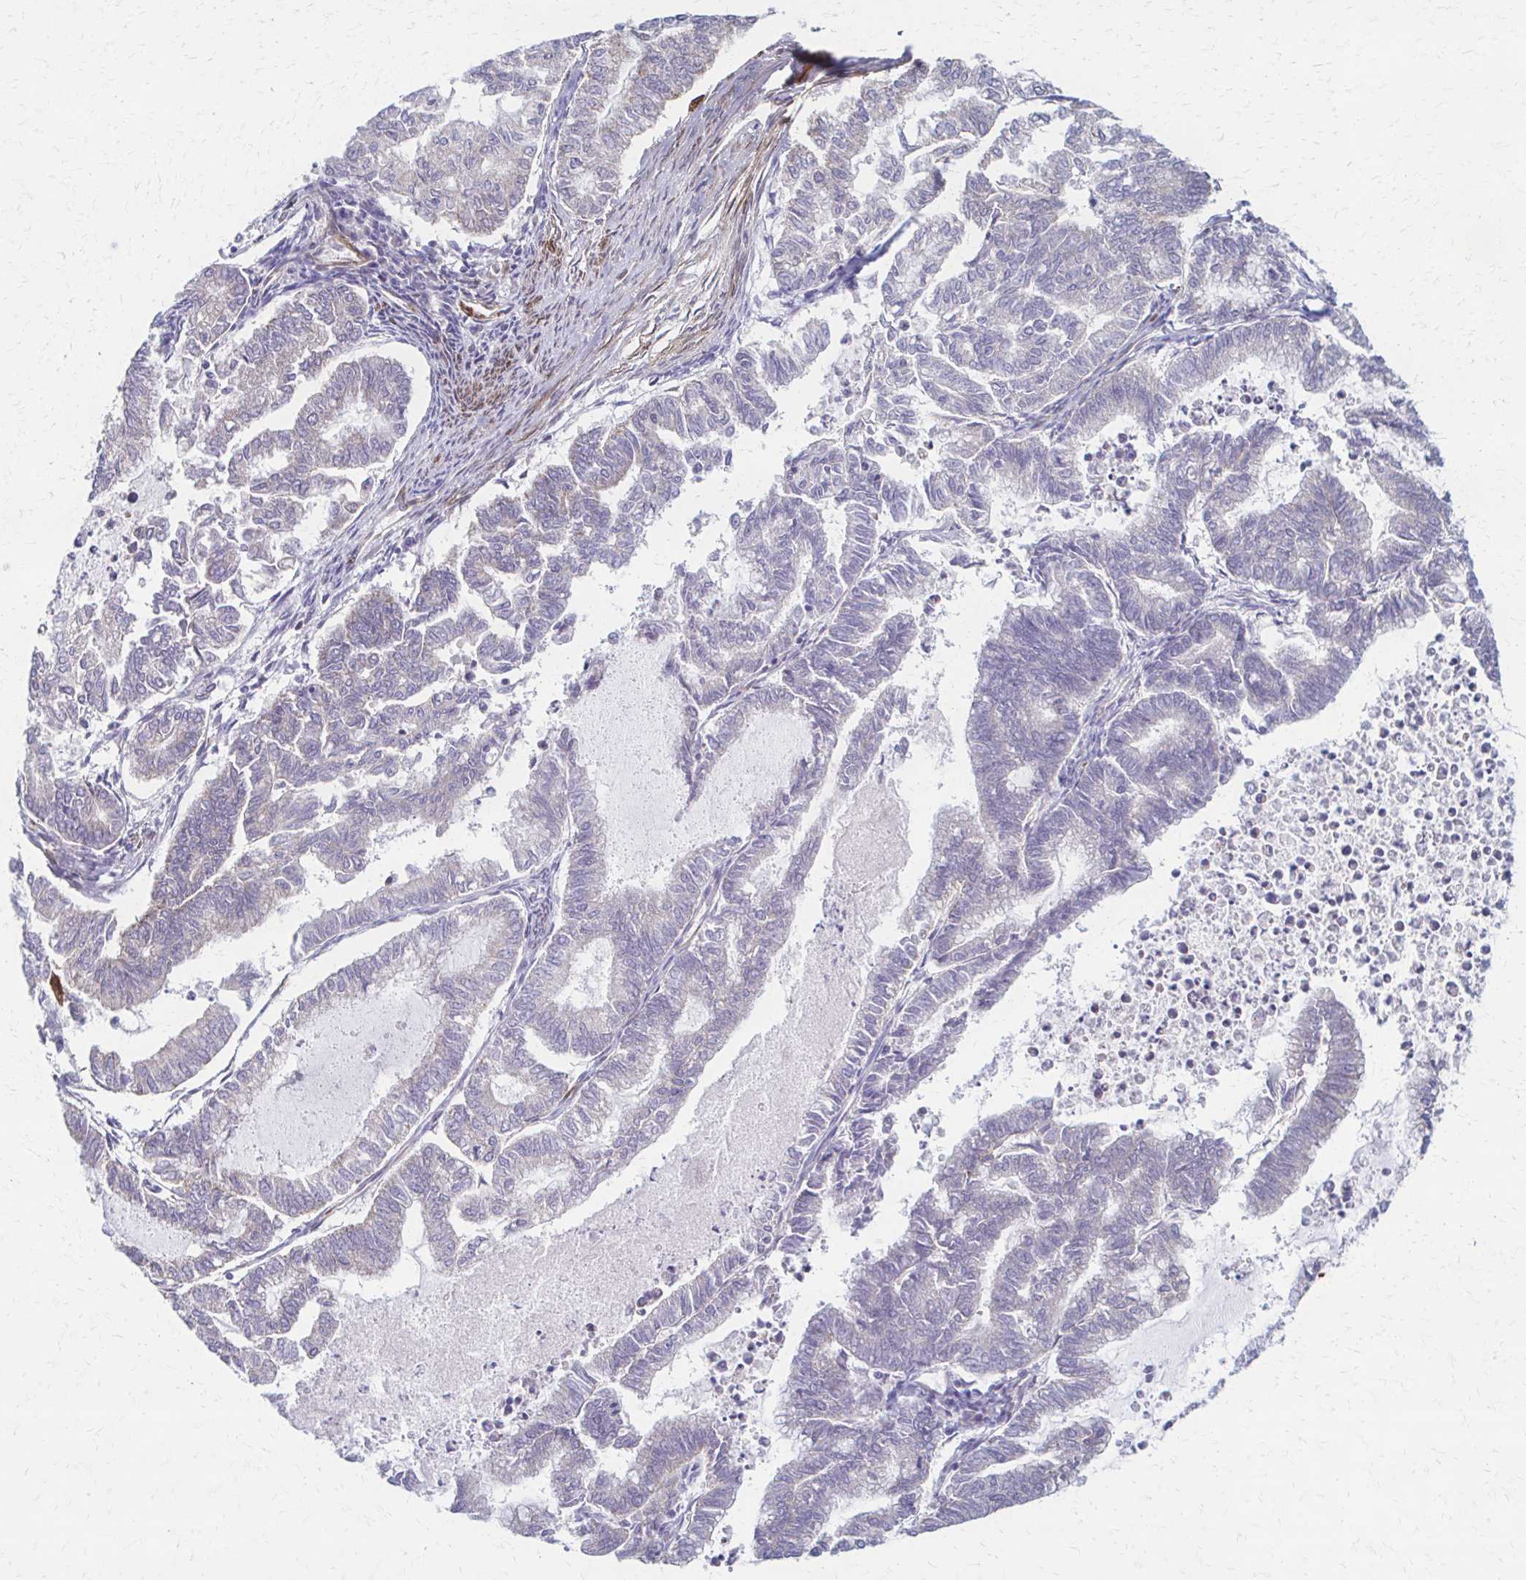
{"staining": {"intensity": "negative", "quantity": "none", "location": "none"}, "tissue": "endometrial cancer", "cell_type": "Tumor cells", "image_type": "cancer", "snomed": [{"axis": "morphology", "description": "Adenocarcinoma, NOS"}, {"axis": "topography", "description": "Endometrium"}], "caption": "Adenocarcinoma (endometrial) was stained to show a protein in brown. There is no significant expression in tumor cells.", "gene": "TIMMDC1", "patient": {"sex": "female", "age": 79}}